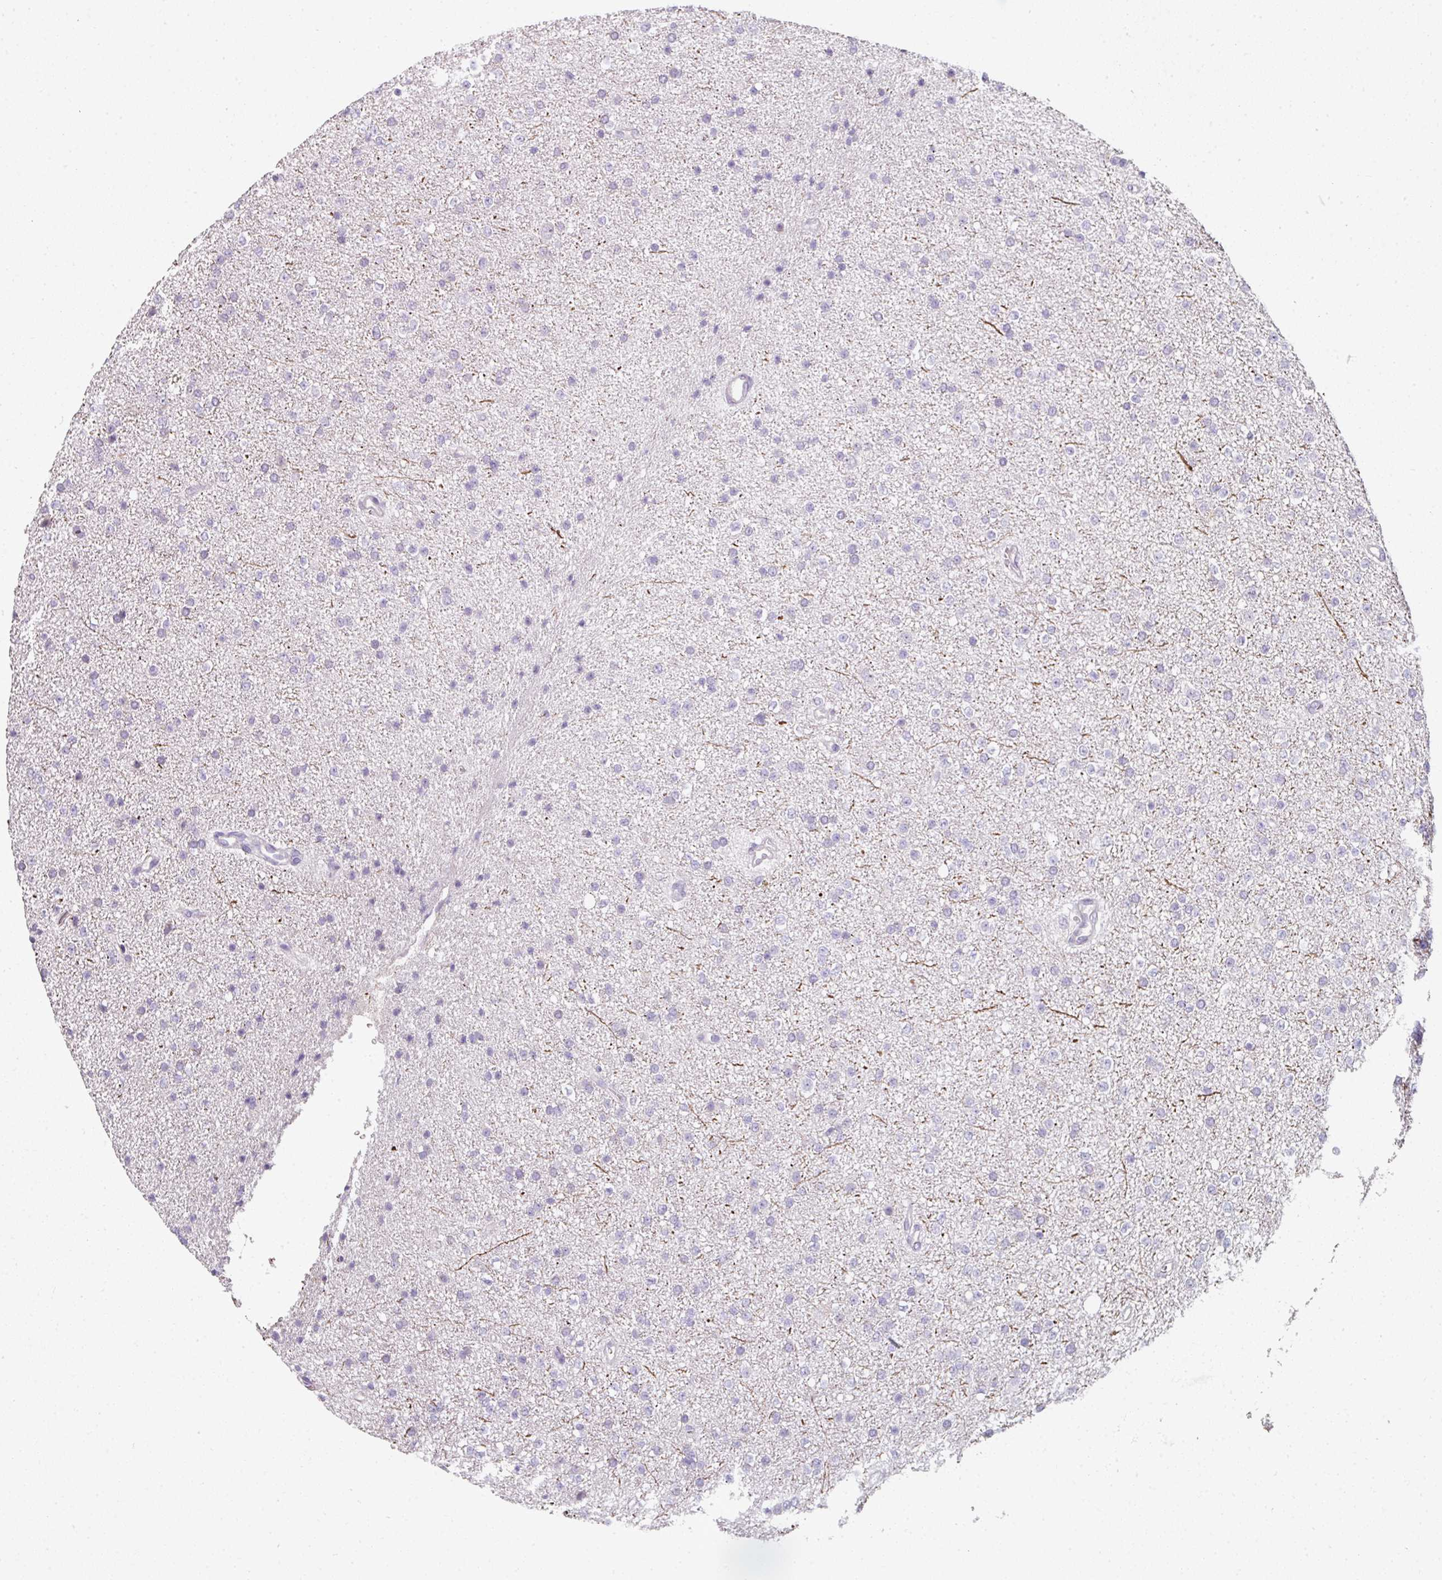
{"staining": {"intensity": "negative", "quantity": "none", "location": "none"}, "tissue": "glioma", "cell_type": "Tumor cells", "image_type": "cancer", "snomed": [{"axis": "morphology", "description": "Glioma, malignant, Low grade"}, {"axis": "topography", "description": "Brain"}], "caption": "Glioma was stained to show a protein in brown. There is no significant staining in tumor cells.", "gene": "FHAD1", "patient": {"sex": "female", "age": 34}}